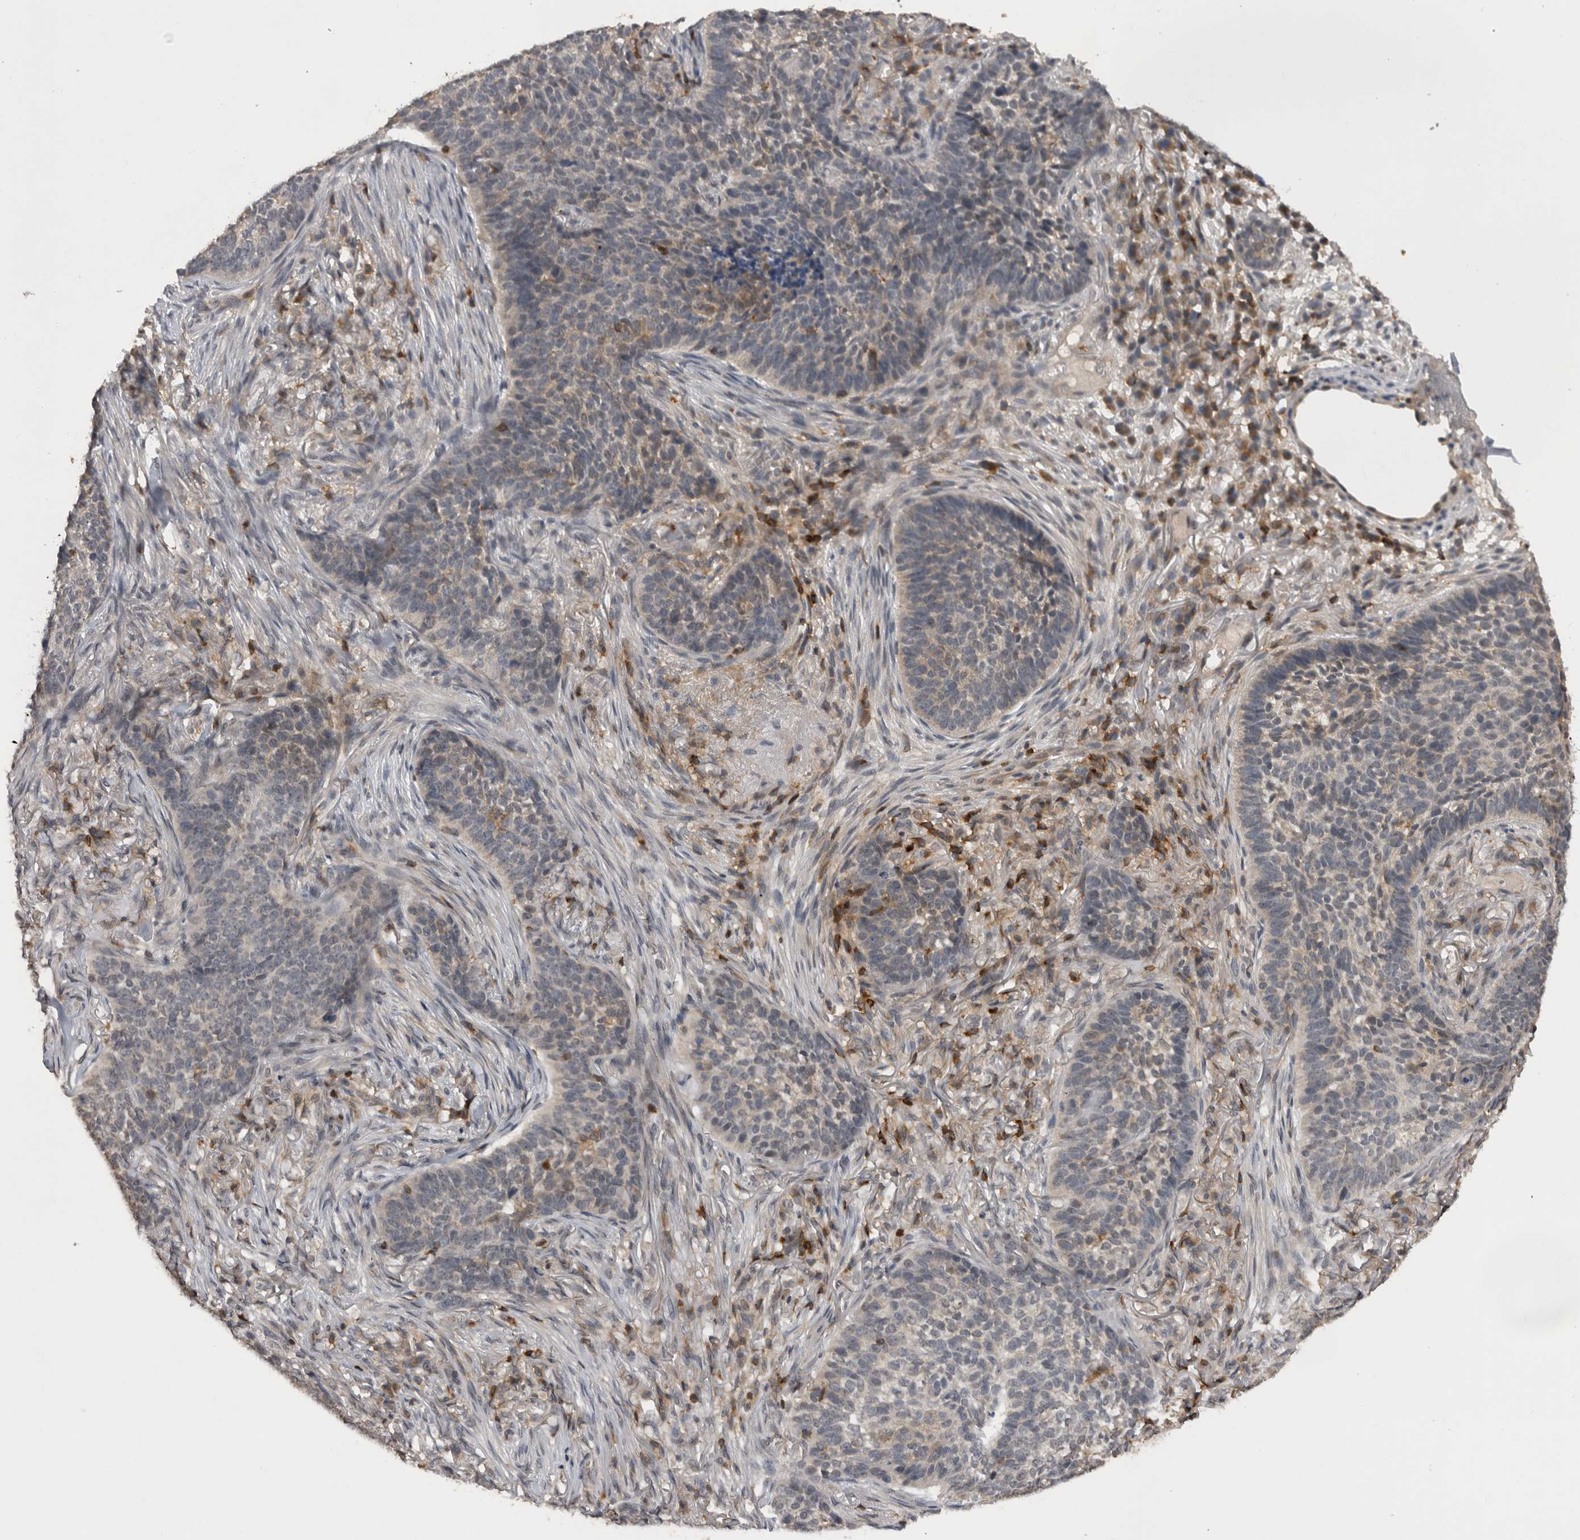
{"staining": {"intensity": "negative", "quantity": "none", "location": "none"}, "tissue": "skin cancer", "cell_type": "Tumor cells", "image_type": "cancer", "snomed": [{"axis": "morphology", "description": "Basal cell carcinoma"}, {"axis": "topography", "description": "Skin"}], "caption": "Protein analysis of basal cell carcinoma (skin) displays no significant staining in tumor cells. The staining is performed using DAB brown chromogen with nuclei counter-stained in using hematoxylin.", "gene": "NFATC2", "patient": {"sex": "male", "age": 85}}